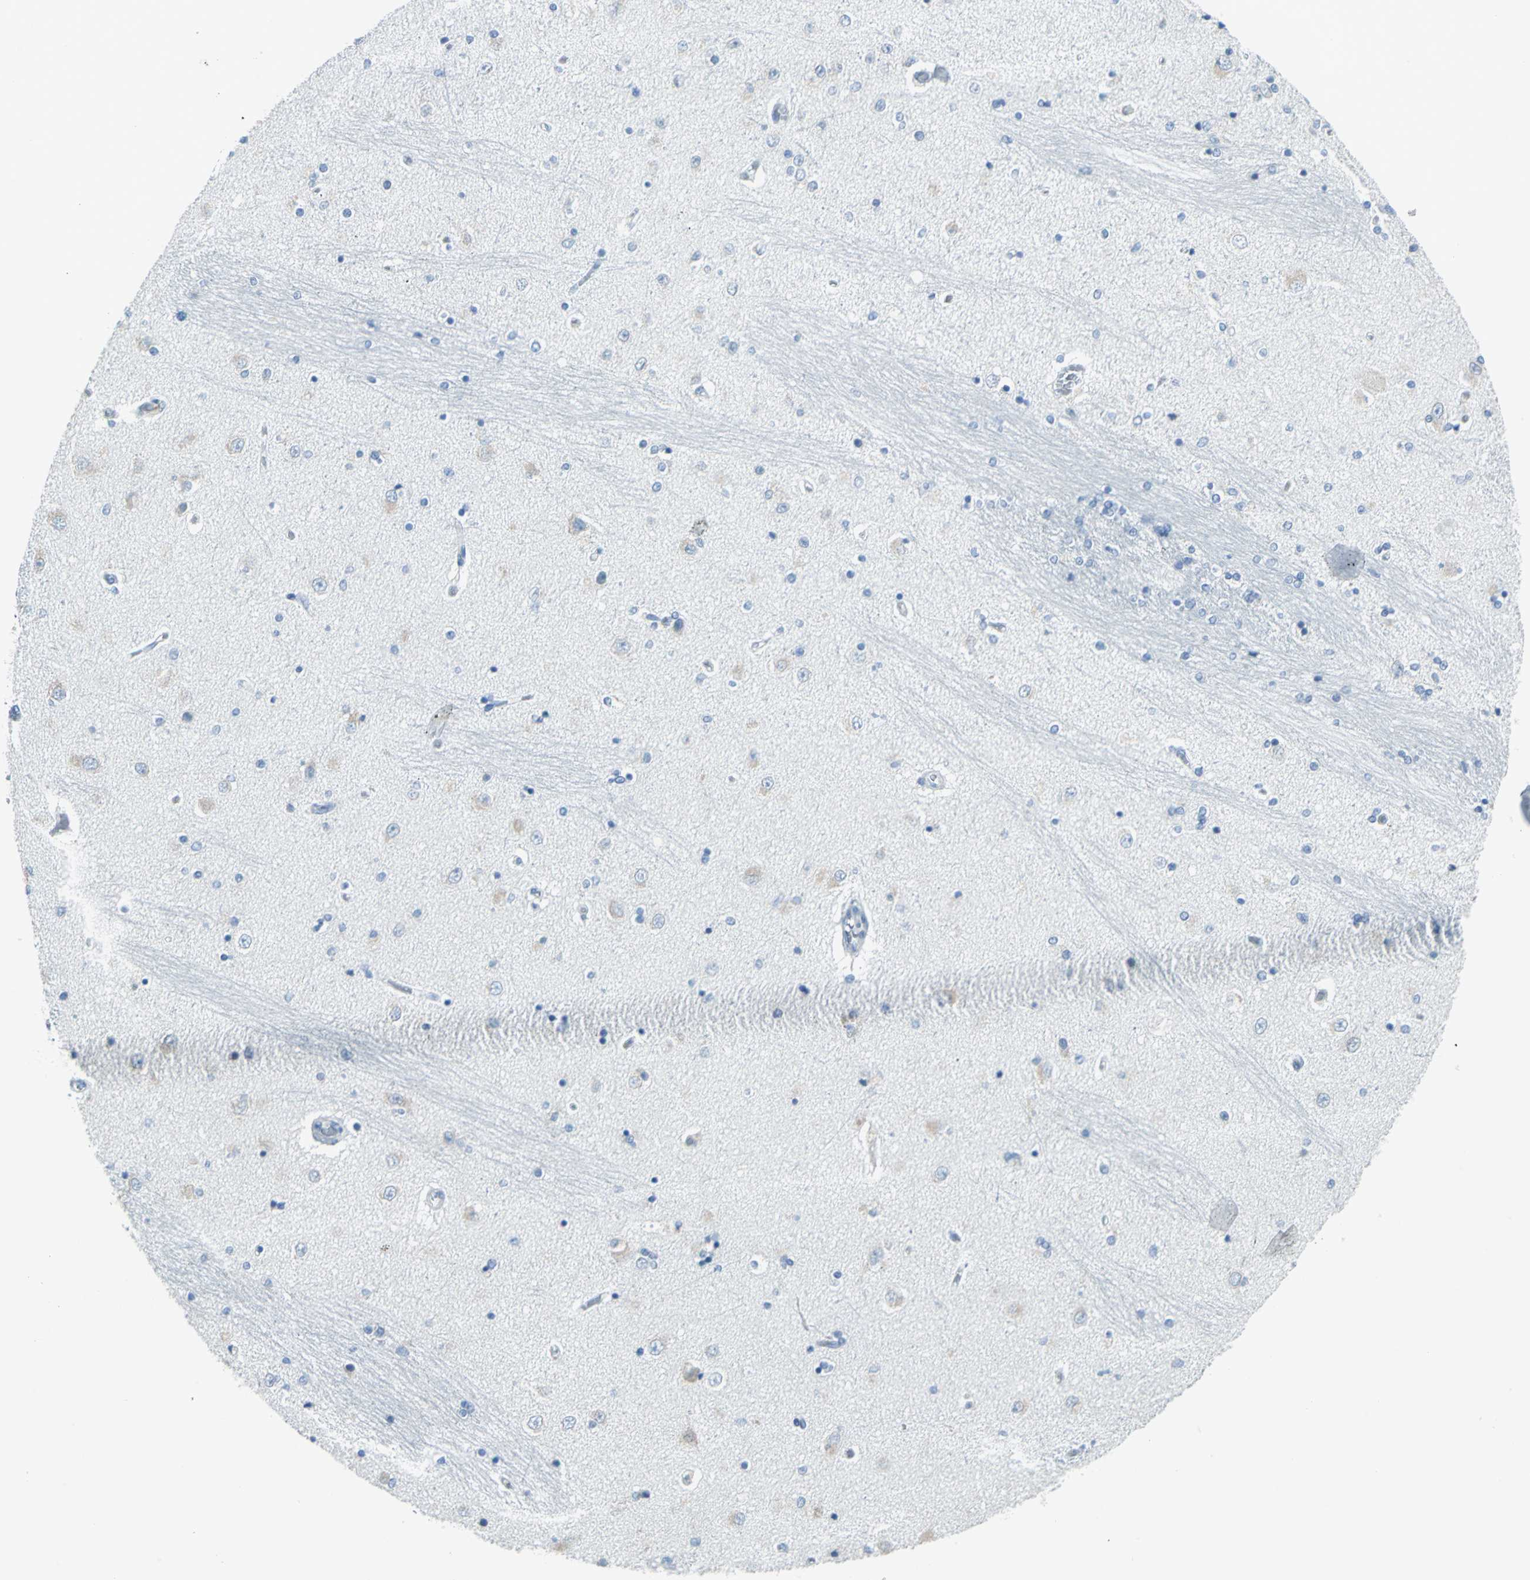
{"staining": {"intensity": "negative", "quantity": "none", "location": "none"}, "tissue": "hippocampus", "cell_type": "Glial cells", "image_type": "normal", "snomed": [{"axis": "morphology", "description": "Normal tissue, NOS"}, {"axis": "topography", "description": "Hippocampus"}], "caption": "This is a photomicrograph of immunohistochemistry (IHC) staining of unremarkable hippocampus, which shows no staining in glial cells.", "gene": "DNAI2", "patient": {"sex": "female", "age": 54}}